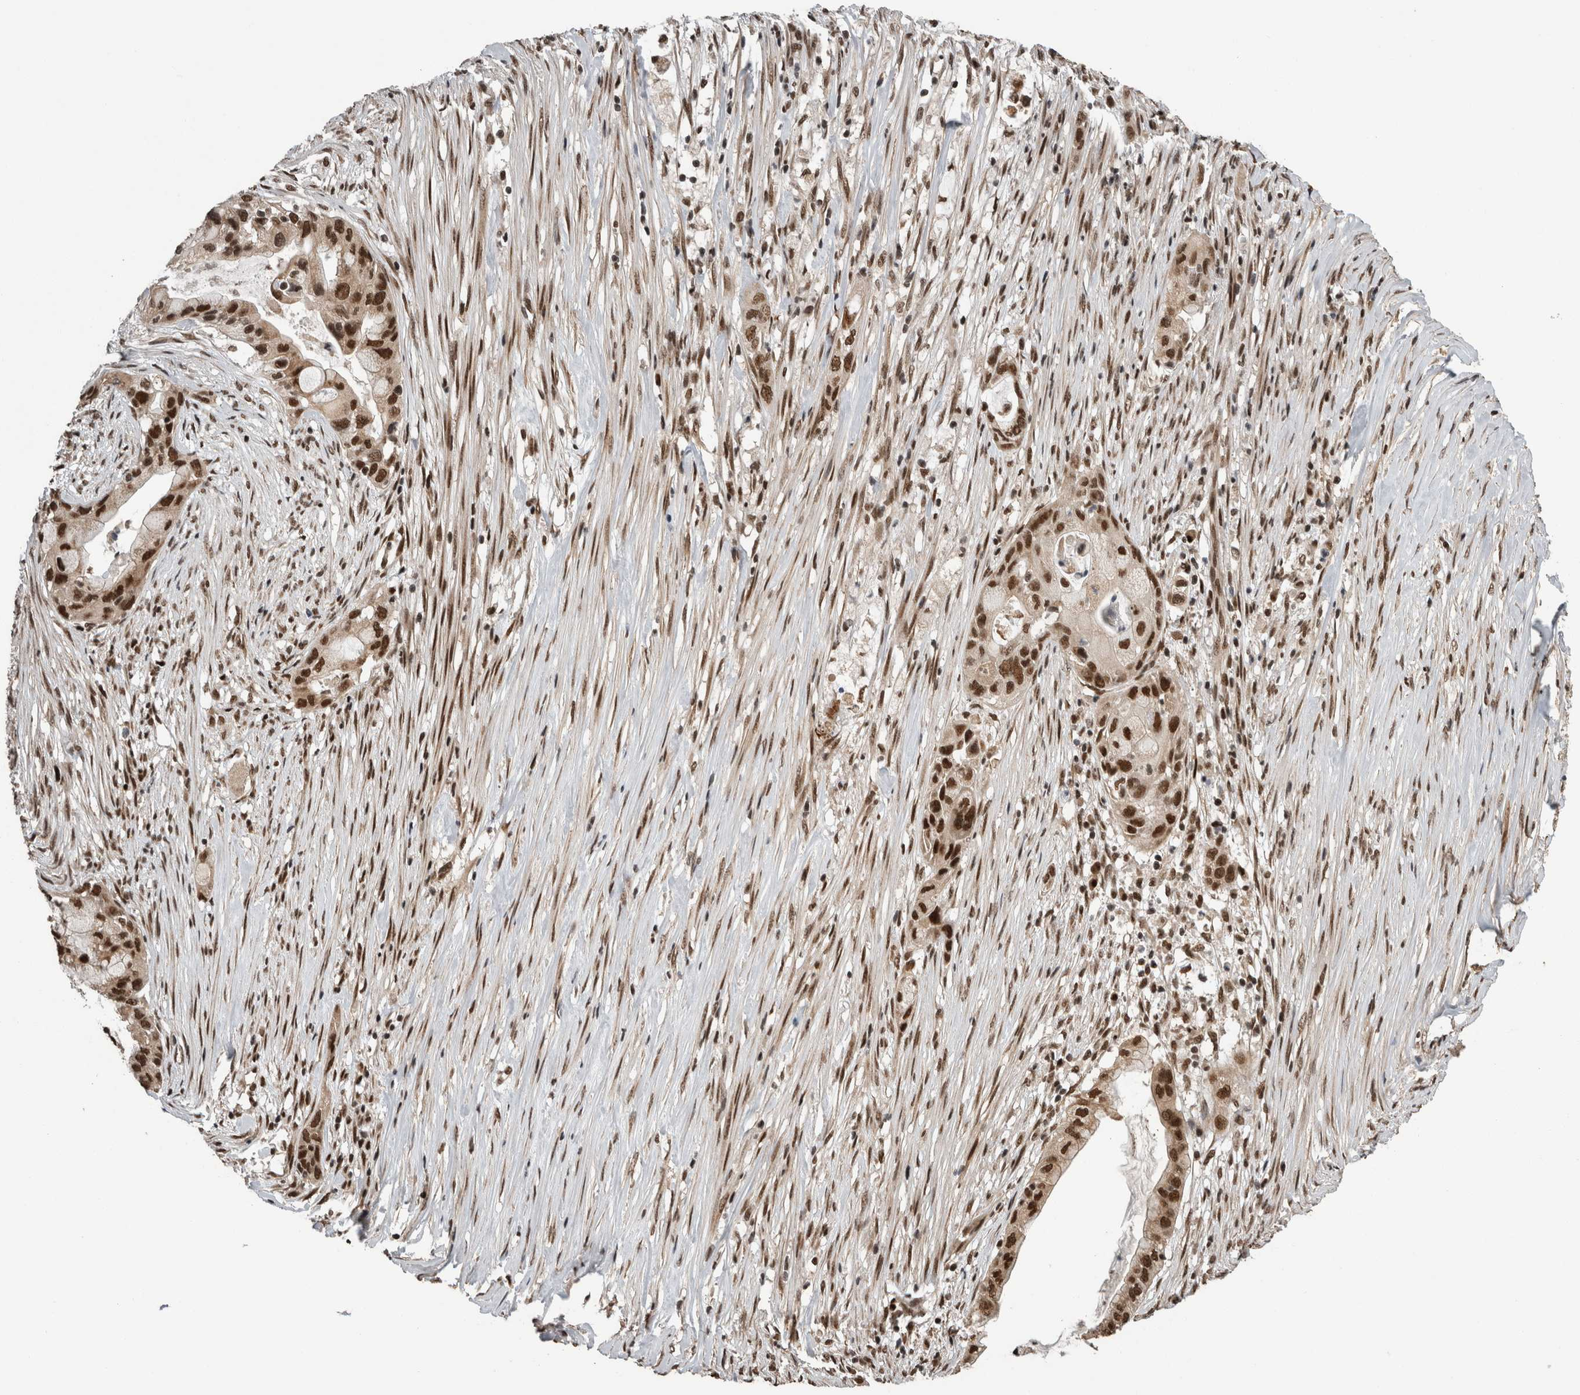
{"staining": {"intensity": "strong", "quantity": ">75%", "location": "nuclear"}, "tissue": "pancreatic cancer", "cell_type": "Tumor cells", "image_type": "cancer", "snomed": [{"axis": "morphology", "description": "Adenocarcinoma, NOS"}, {"axis": "topography", "description": "Pancreas"}], "caption": "Immunohistochemistry histopathology image of human adenocarcinoma (pancreatic) stained for a protein (brown), which reveals high levels of strong nuclear positivity in about >75% of tumor cells.", "gene": "CPSF2", "patient": {"sex": "male", "age": 53}}